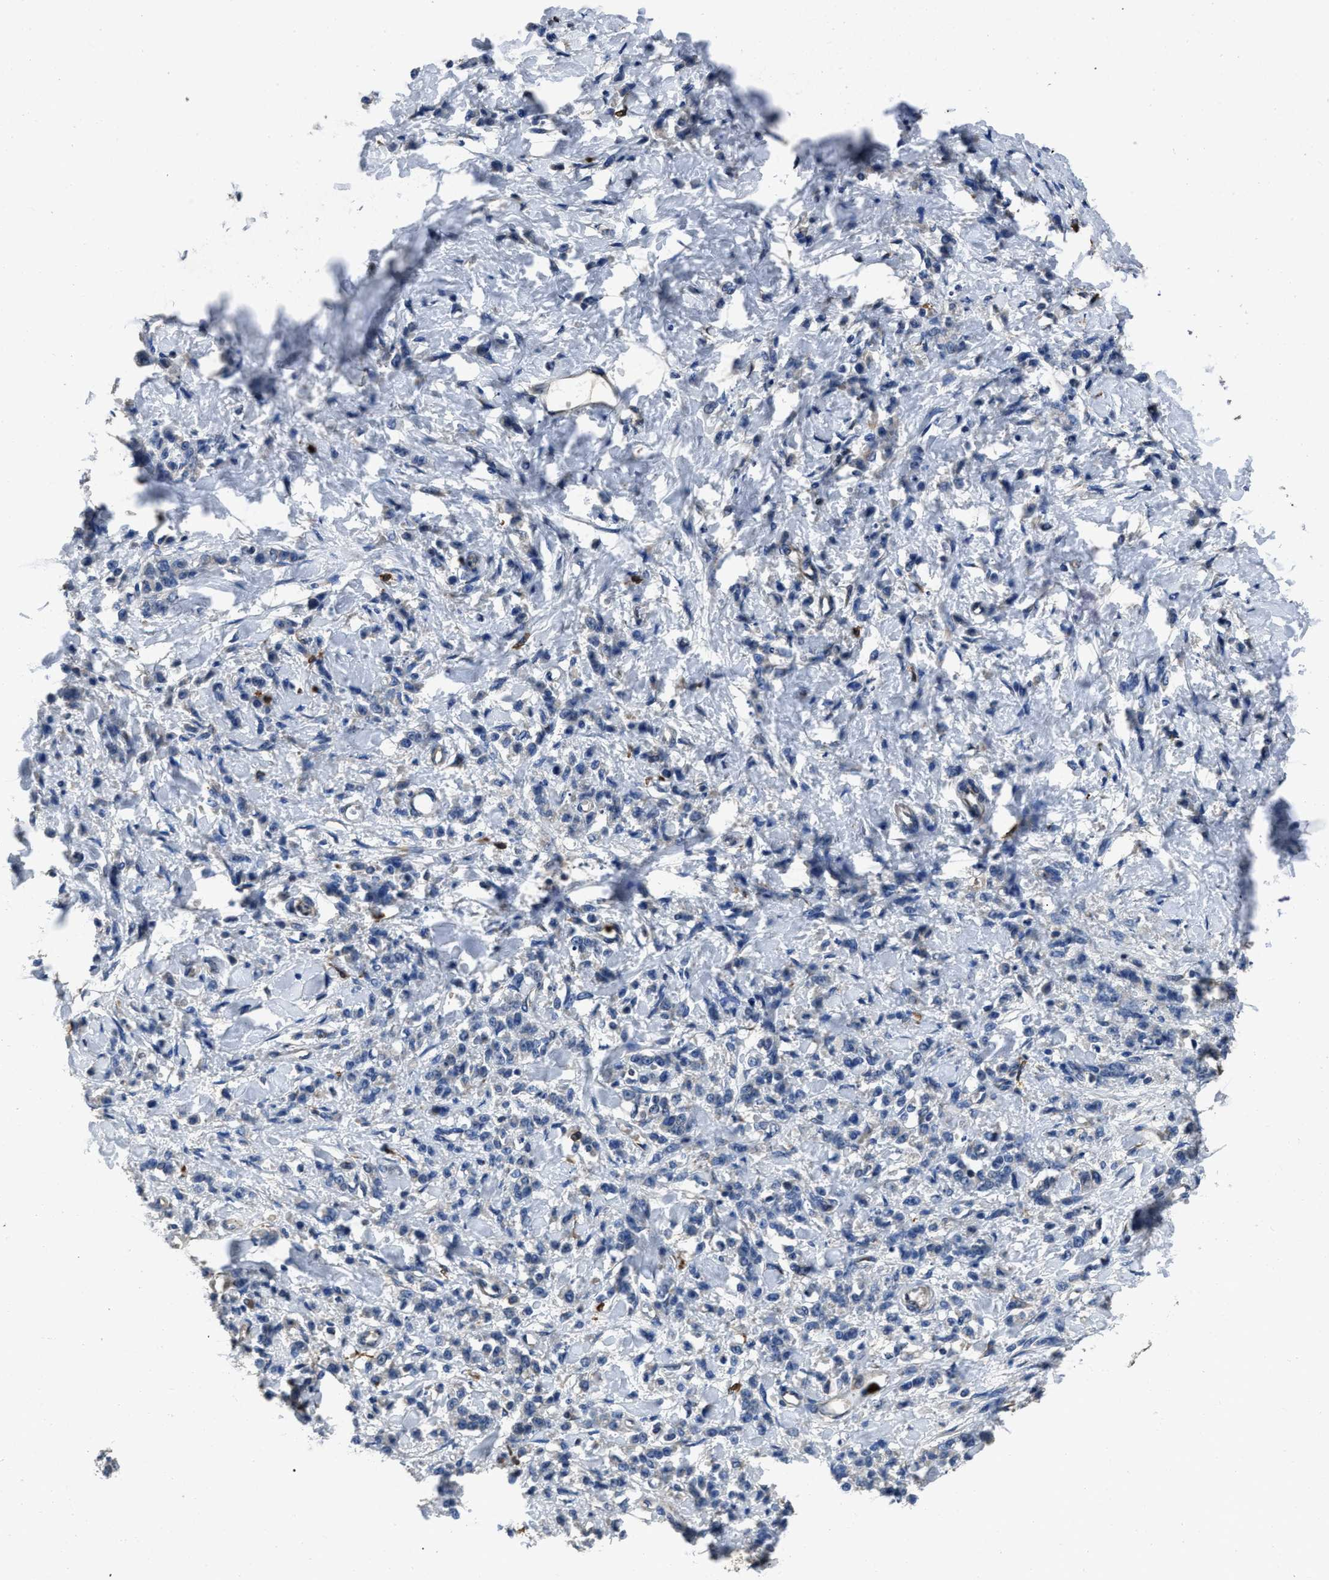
{"staining": {"intensity": "negative", "quantity": "none", "location": "none"}, "tissue": "stomach cancer", "cell_type": "Tumor cells", "image_type": "cancer", "snomed": [{"axis": "morphology", "description": "Normal tissue, NOS"}, {"axis": "morphology", "description": "Adenocarcinoma, NOS"}, {"axis": "topography", "description": "Stomach"}], "caption": "There is no significant expression in tumor cells of adenocarcinoma (stomach). Brightfield microscopy of immunohistochemistry (IHC) stained with DAB (3,3'-diaminobenzidine) (brown) and hematoxylin (blue), captured at high magnification.", "gene": "ANGPT1", "patient": {"sex": "male", "age": 82}}